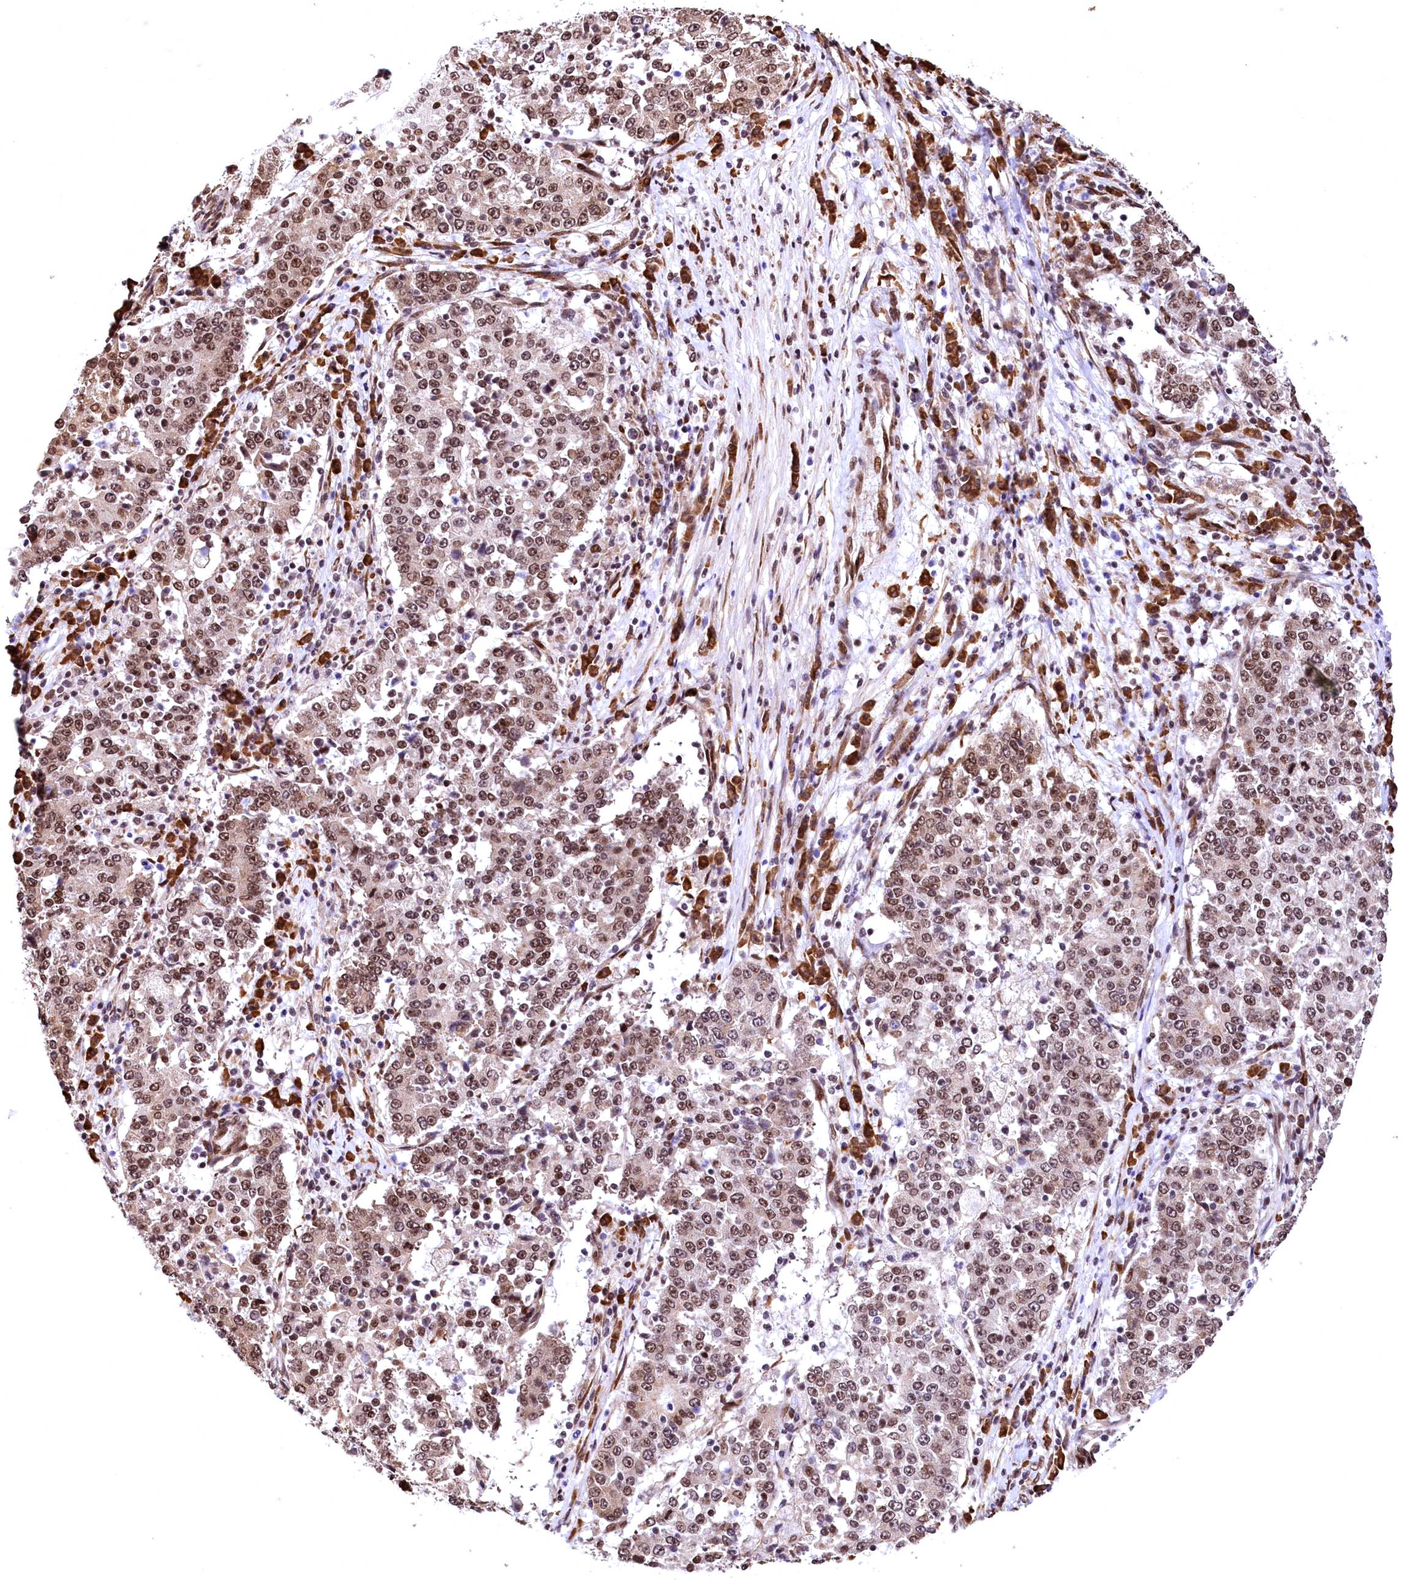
{"staining": {"intensity": "moderate", "quantity": ">75%", "location": "nuclear"}, "tissue": "stomach cancer", "cell_type": "Tumor cells", "image_type": "cancer", "snomed": [{"axis": "morphology", "description": "Adenocarcinoma, NOS"}, {"axis": "topography", "description": "Stomach"}], "caption": "Stomach cancer stained with DAB immunohistochemistry (IHC) exhibits medium levels of moderate nuclear staining in about >75% of tumor cells. The staining was performed using DAB (3,3'-diaminobenzidine), with brown indicating positive protein expression. Nuclei are stained blue with hematoxylin.", "gene": "PDS5B", "patient": {"sex": "male", "age": 59}}